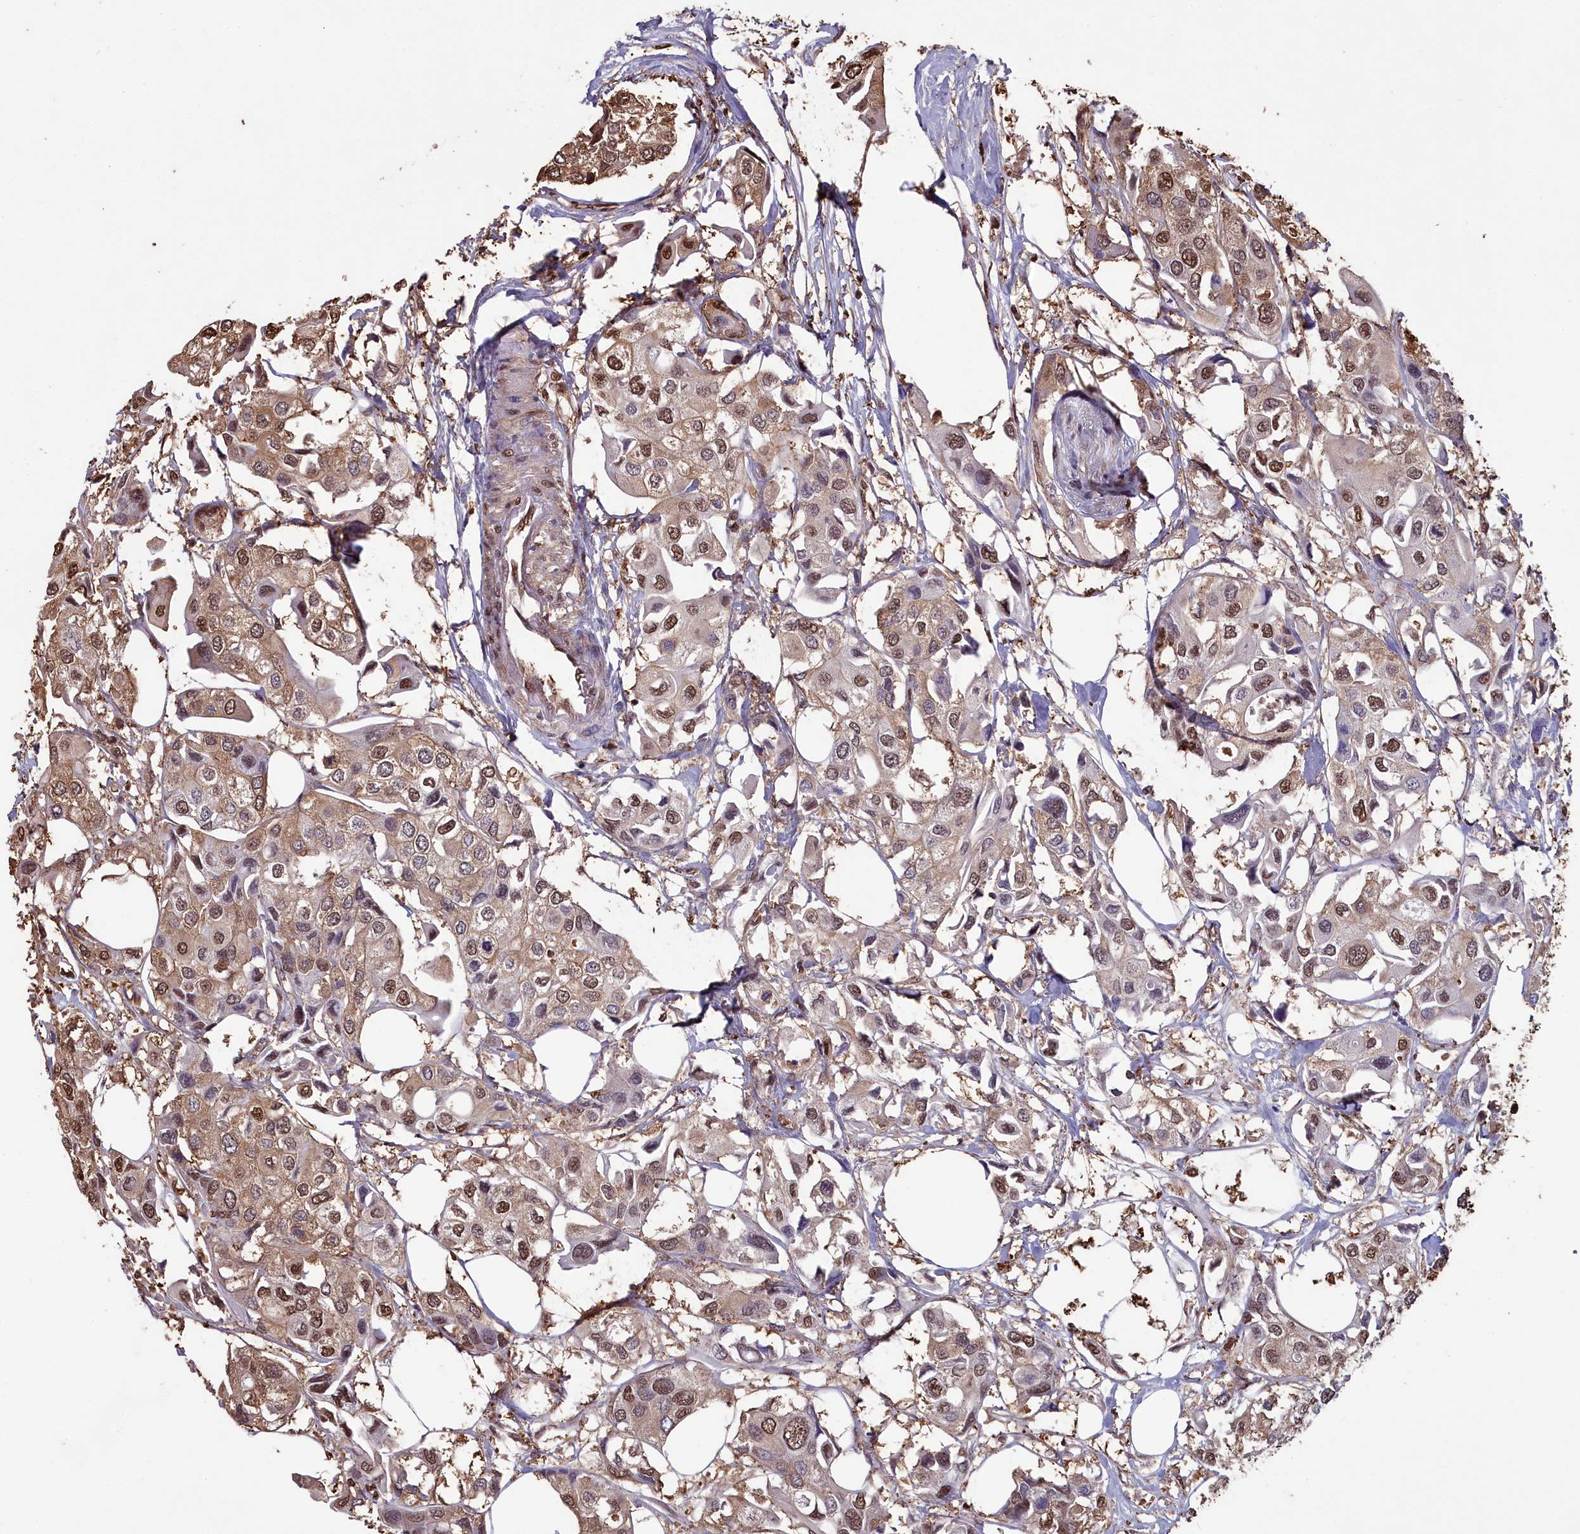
{"staining": {"intensity": "moderate", "quantity": ">75%", "location": "cytoplasmic/membranous,nuclear"}, "tissue": "urothelial cancer", "cell_type": "Tumor cells", "image_type": "cancer", "snomed": [{"axis": "morphology", "description": "Urothelial carcinoma, High grade"}, {"axis": "topography", "description": "Urinary bladder"}], "caption": "Protein analysis of urothelial cancer tissue exhibits moderate cytoplasmic/membranous and nuclear expression in approximately >75% of tumor cells. (DAB IHC with brightfield microscopy, high magnification).", "gene": "GAPDH", "patient": {"sex": "male", "age": 64}}